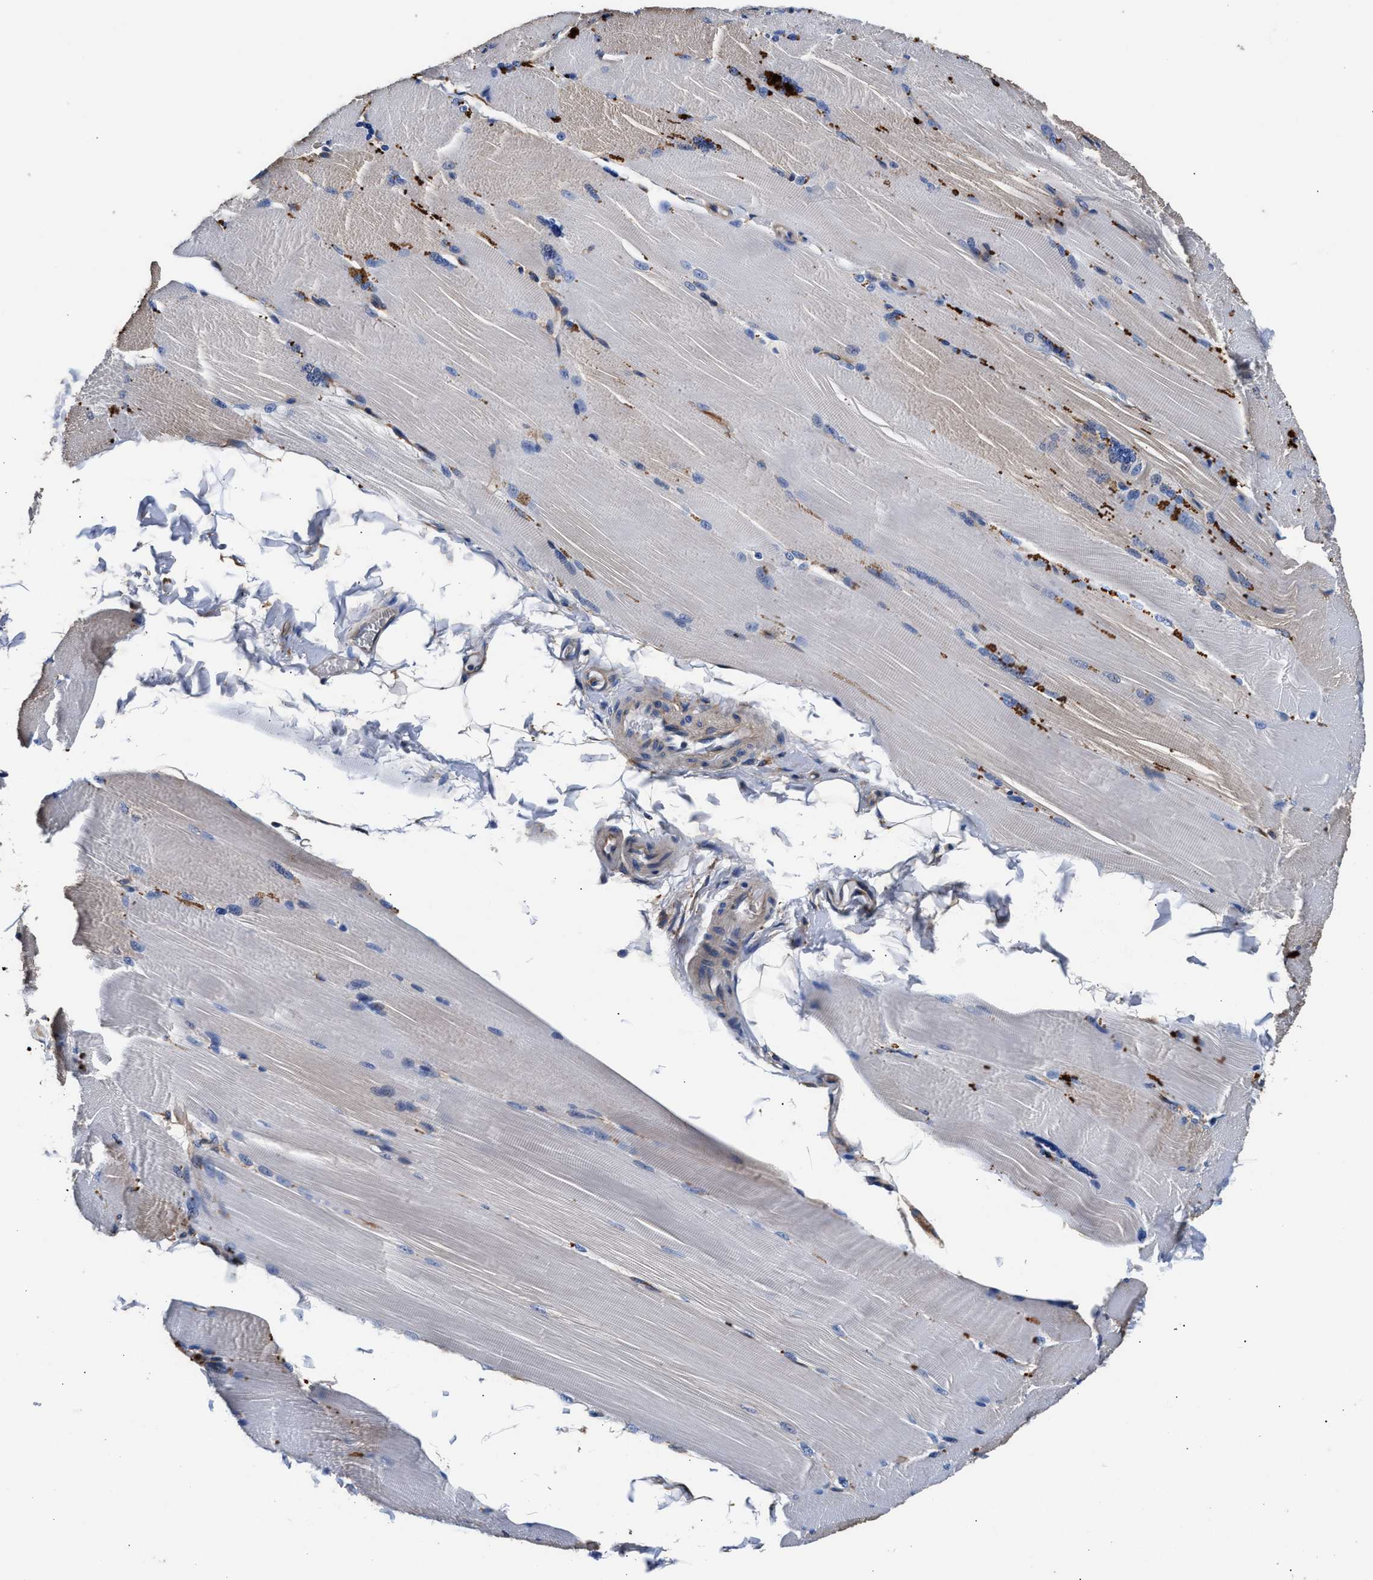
{"staining": {"intensity": "strong", "quantity": "<25%", "location": "cytoplasmic/membranous"}, "tissue": "skeletal muscle", "cell_type": "Myocytes", "image_type": "normal", "snomed": [{"axis": "morphology", "description": "Normal tissue, NOS"}, {"axis": "topography", "description": "Skin"}, {"axis": "topography", "description": "Skeletal muscle"}], "caption": "Myocytes reveal medium levels of strong cytoplasmic/membranous staining in about <25% of cells in normal human skeletal muscle.", "gene": "SH3GL1", "patient": {"sex": "male", "age": 83}}